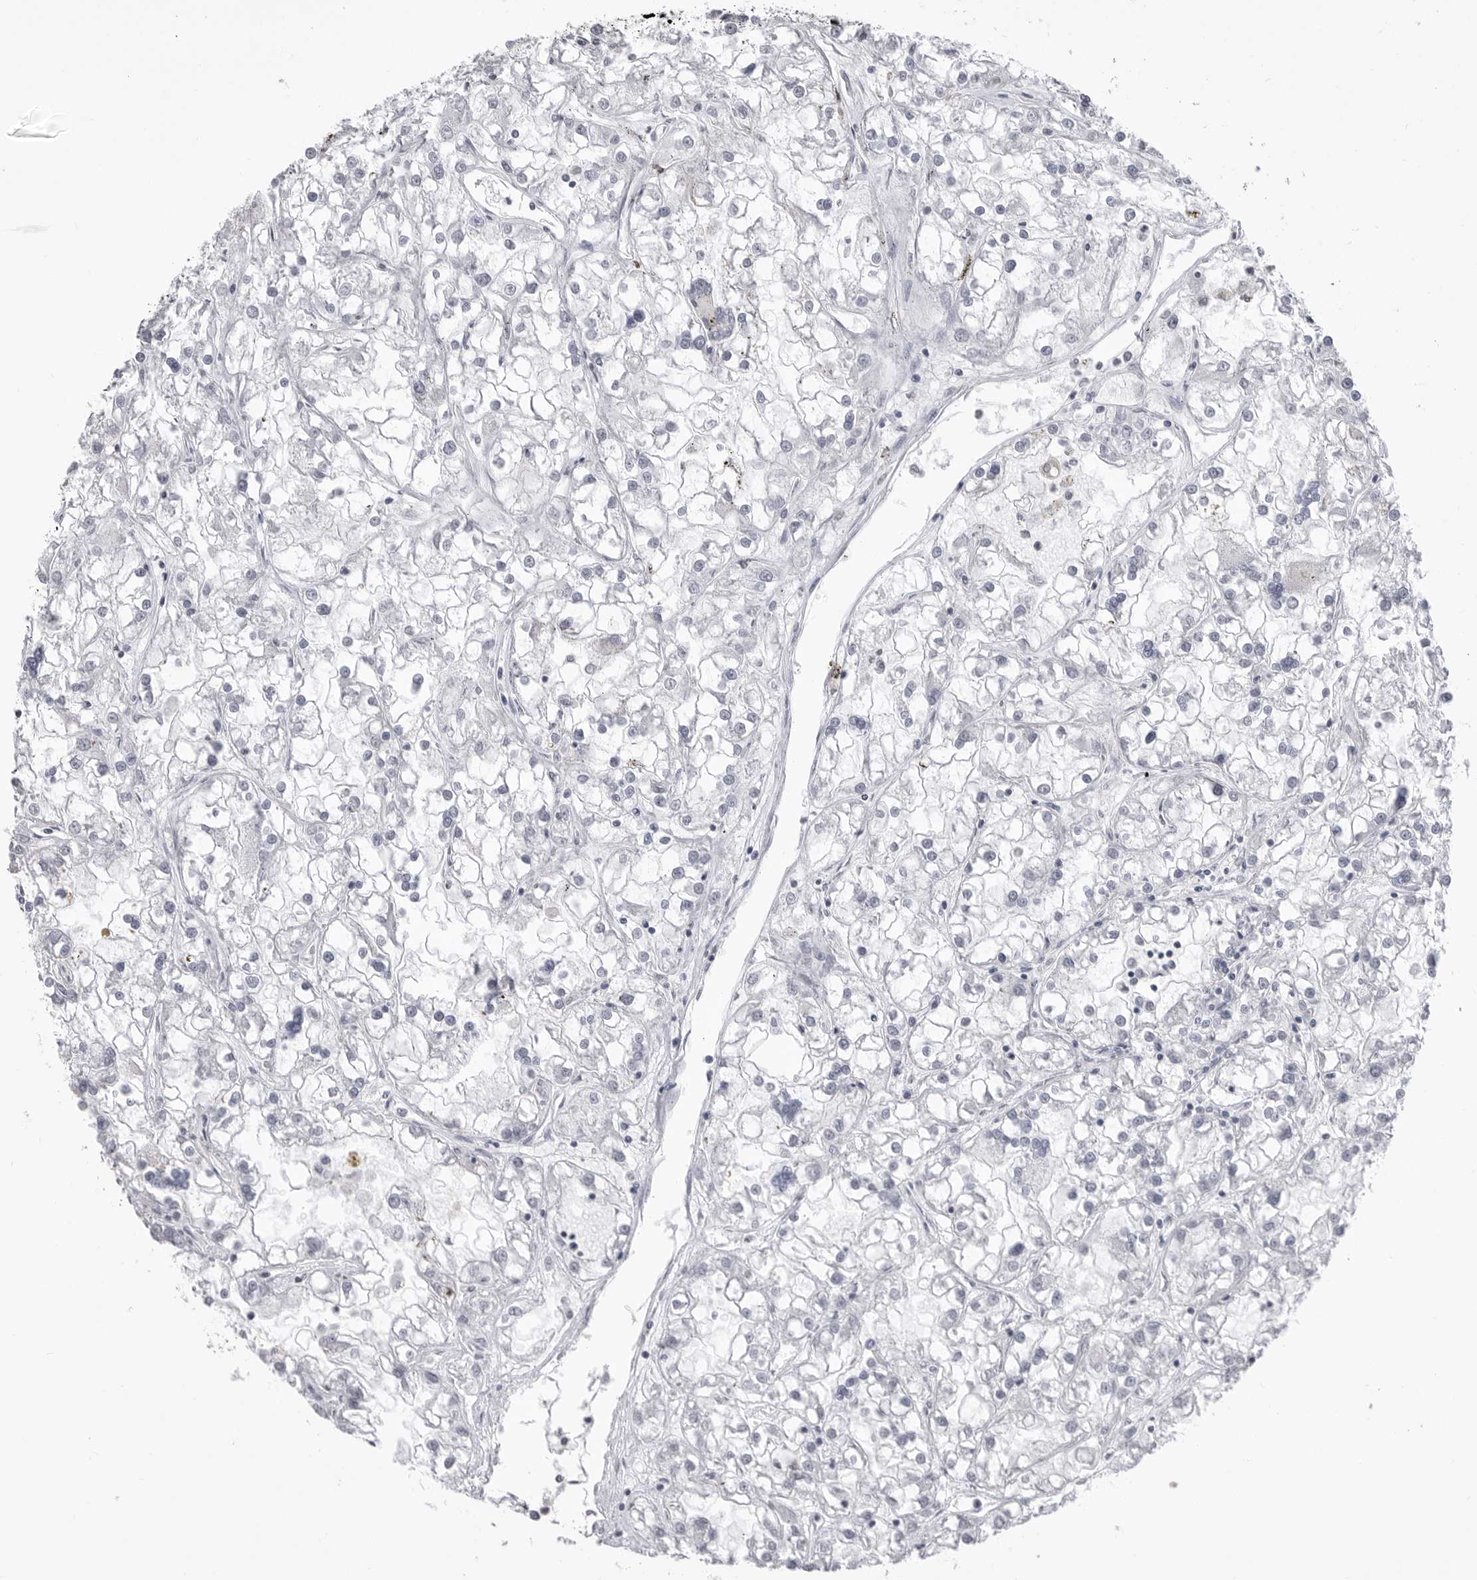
{"staining": {"intensity": "negative", "quantity": "none", "location": "none"}, "tissue": "renal cancer", "cell_type": "Tumor cells", "image_type": "cancer", "snomed": [{"axis": "morphology", "description": "Adenocarcinoma, NOS"}, {"axis": "topography", "description": "Kidney"}], "caption": "Tumor cells show no significant protein expression in renal cancer.", "gene": "ICAM5", "patient": {"sex": "female", "age": 52}}